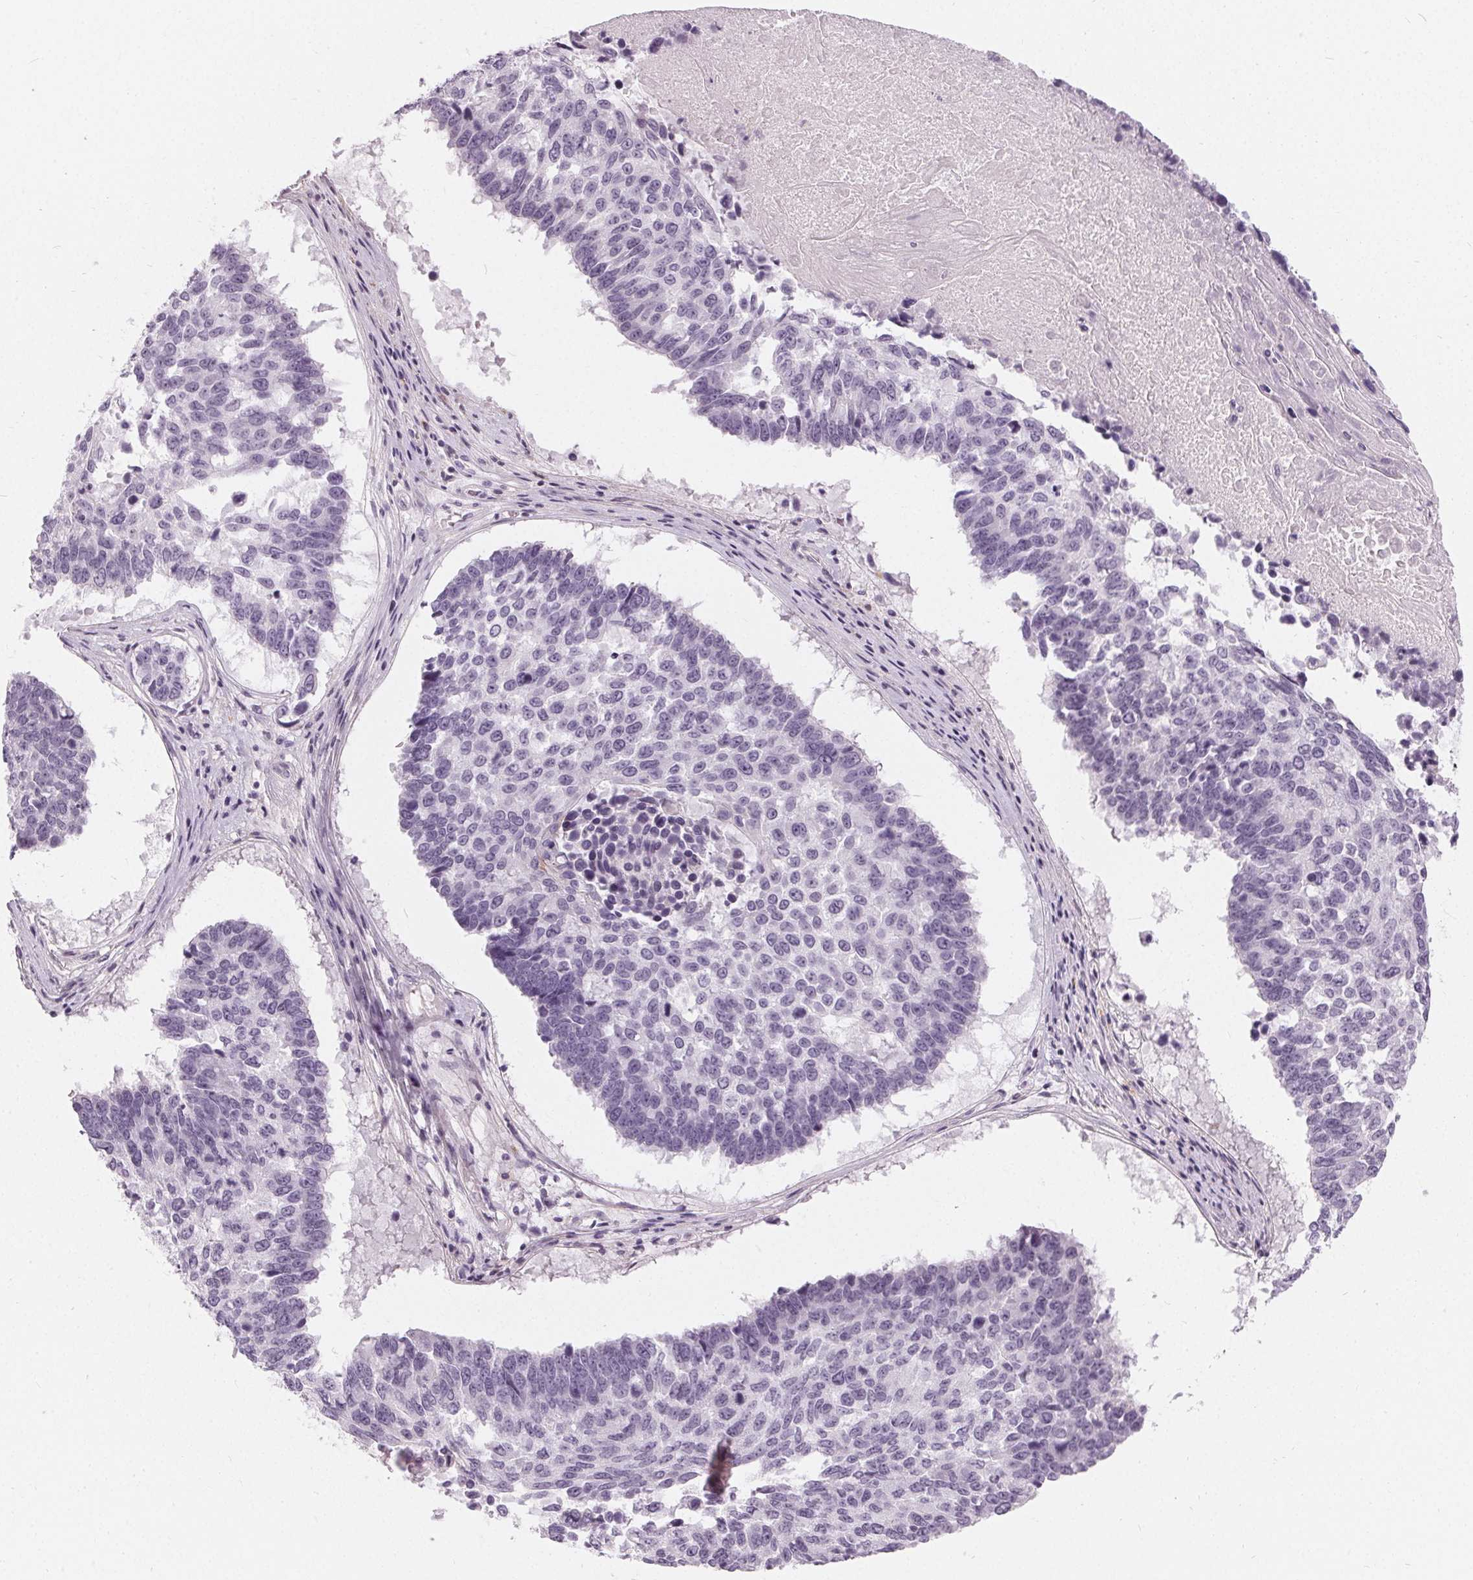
{"staining": {"intensity": "negative", "quantity": "none", "location": "none"}, "tissue": "lung cancer", "cell_type": "Tumor cells", "image_type": "cancer", "snomed": [{"axis": "morphology", "description": "Squamous cell carcinoma, NOS"}, {"axis": "topography", "description": "Lung"}], "caption": "High power microscopy micrograph of an immunohistochemistry (IHC) image of lung squamous cell carcinoma, revealing no significant positivity in tumor cells.", "gene": "HOPX", "patient": {"sex": "male", "age": 73}}